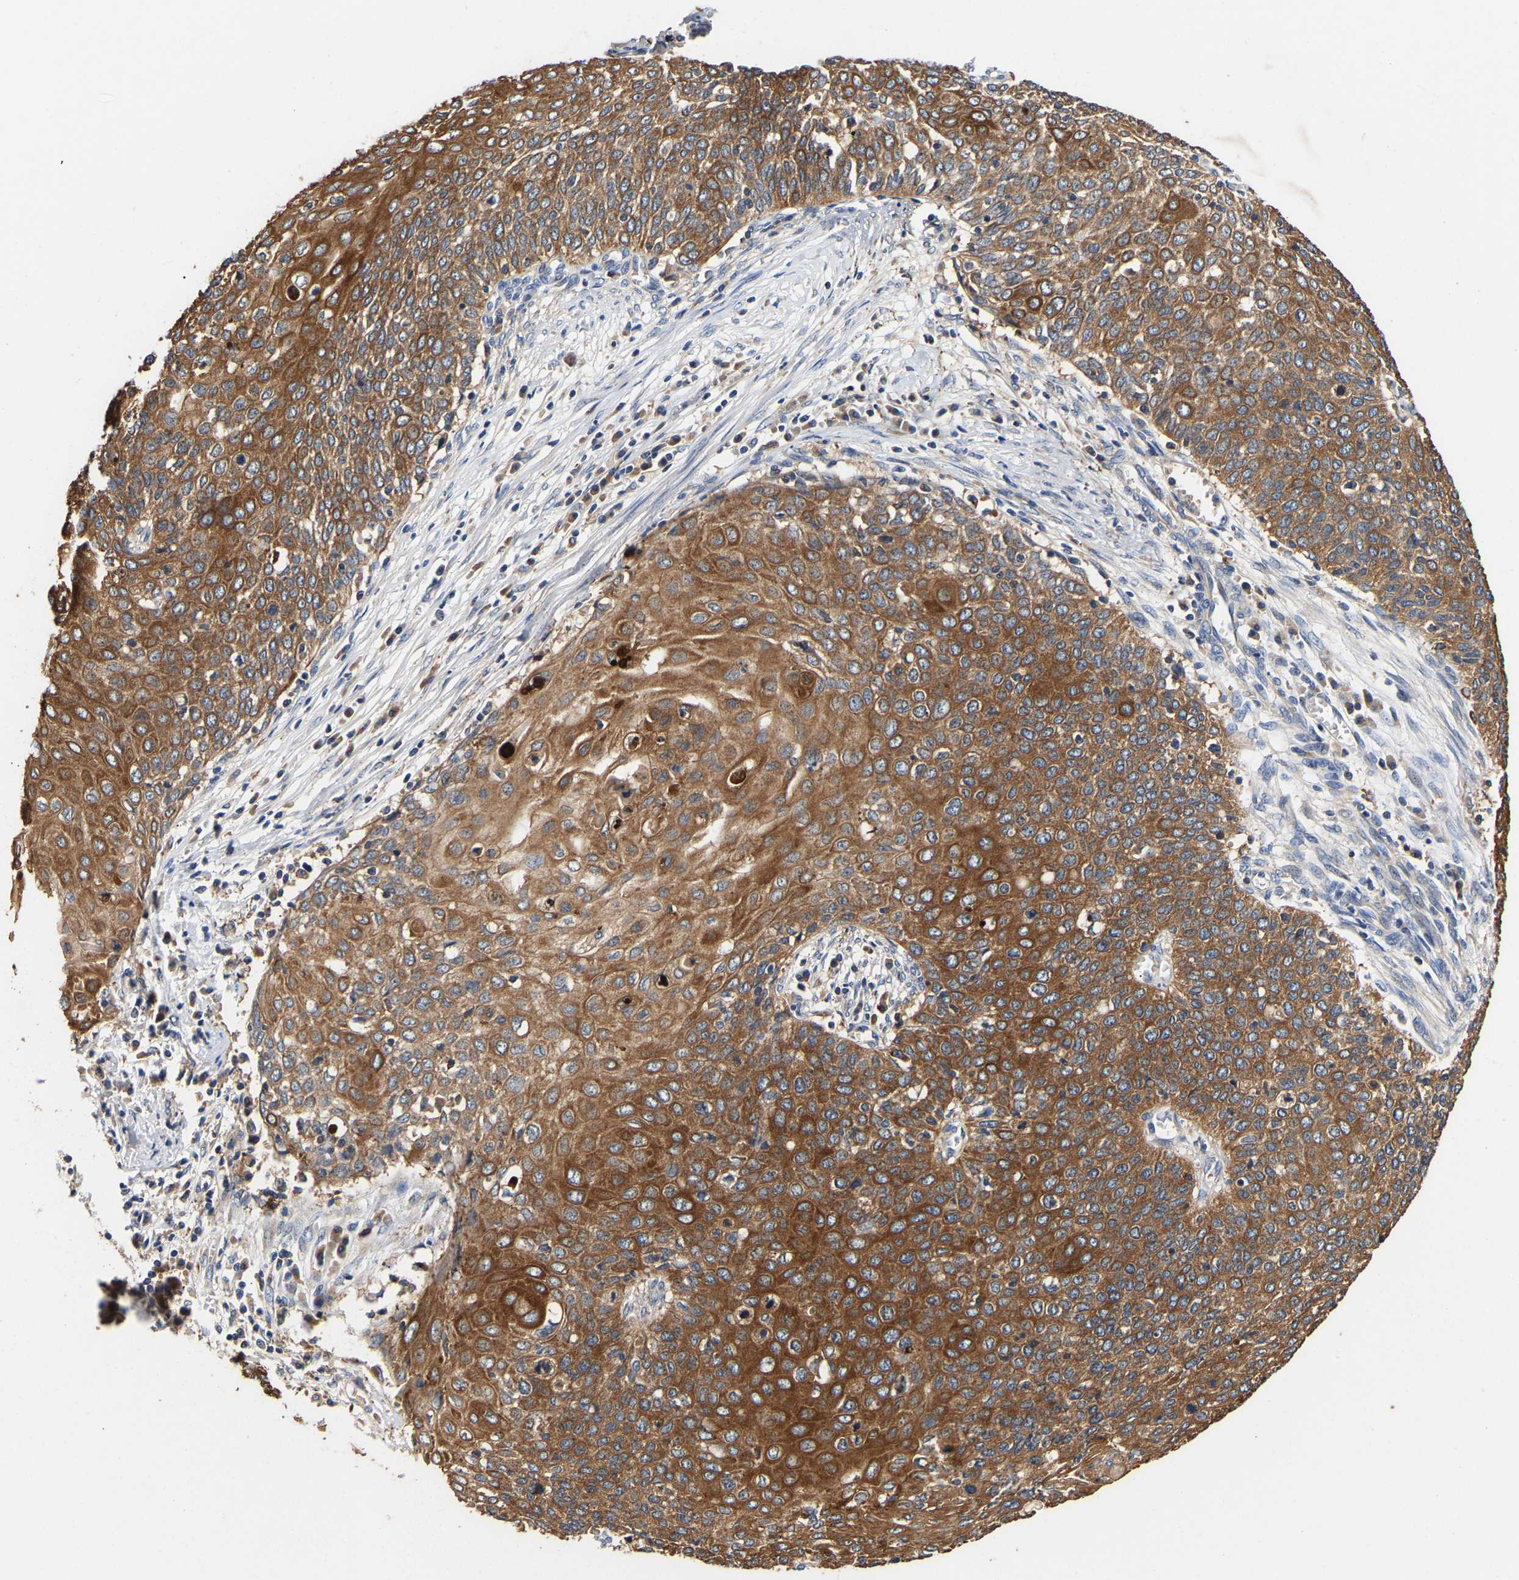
{"staining": {"intensity": "moderate", "quantity": ">75%", "location": "cytoplasmic/membranous"}, "tissue": "cervical cancer", "cell_type": "Tumor cells", "image_type": "cancer", "snomed": [{"axis": "morphology", "description": "Squamous cell carcinoma, NOS"}, {"axis": "topography", "description": "Cervix"}], "caption": "Tumor cells exhibit medium levels of moderate cytoplasmic/membranous expression in about >75% of cells in cervical cancer.", "gene": "LRBA", "patient": {"sex": "female", "age": 39}}